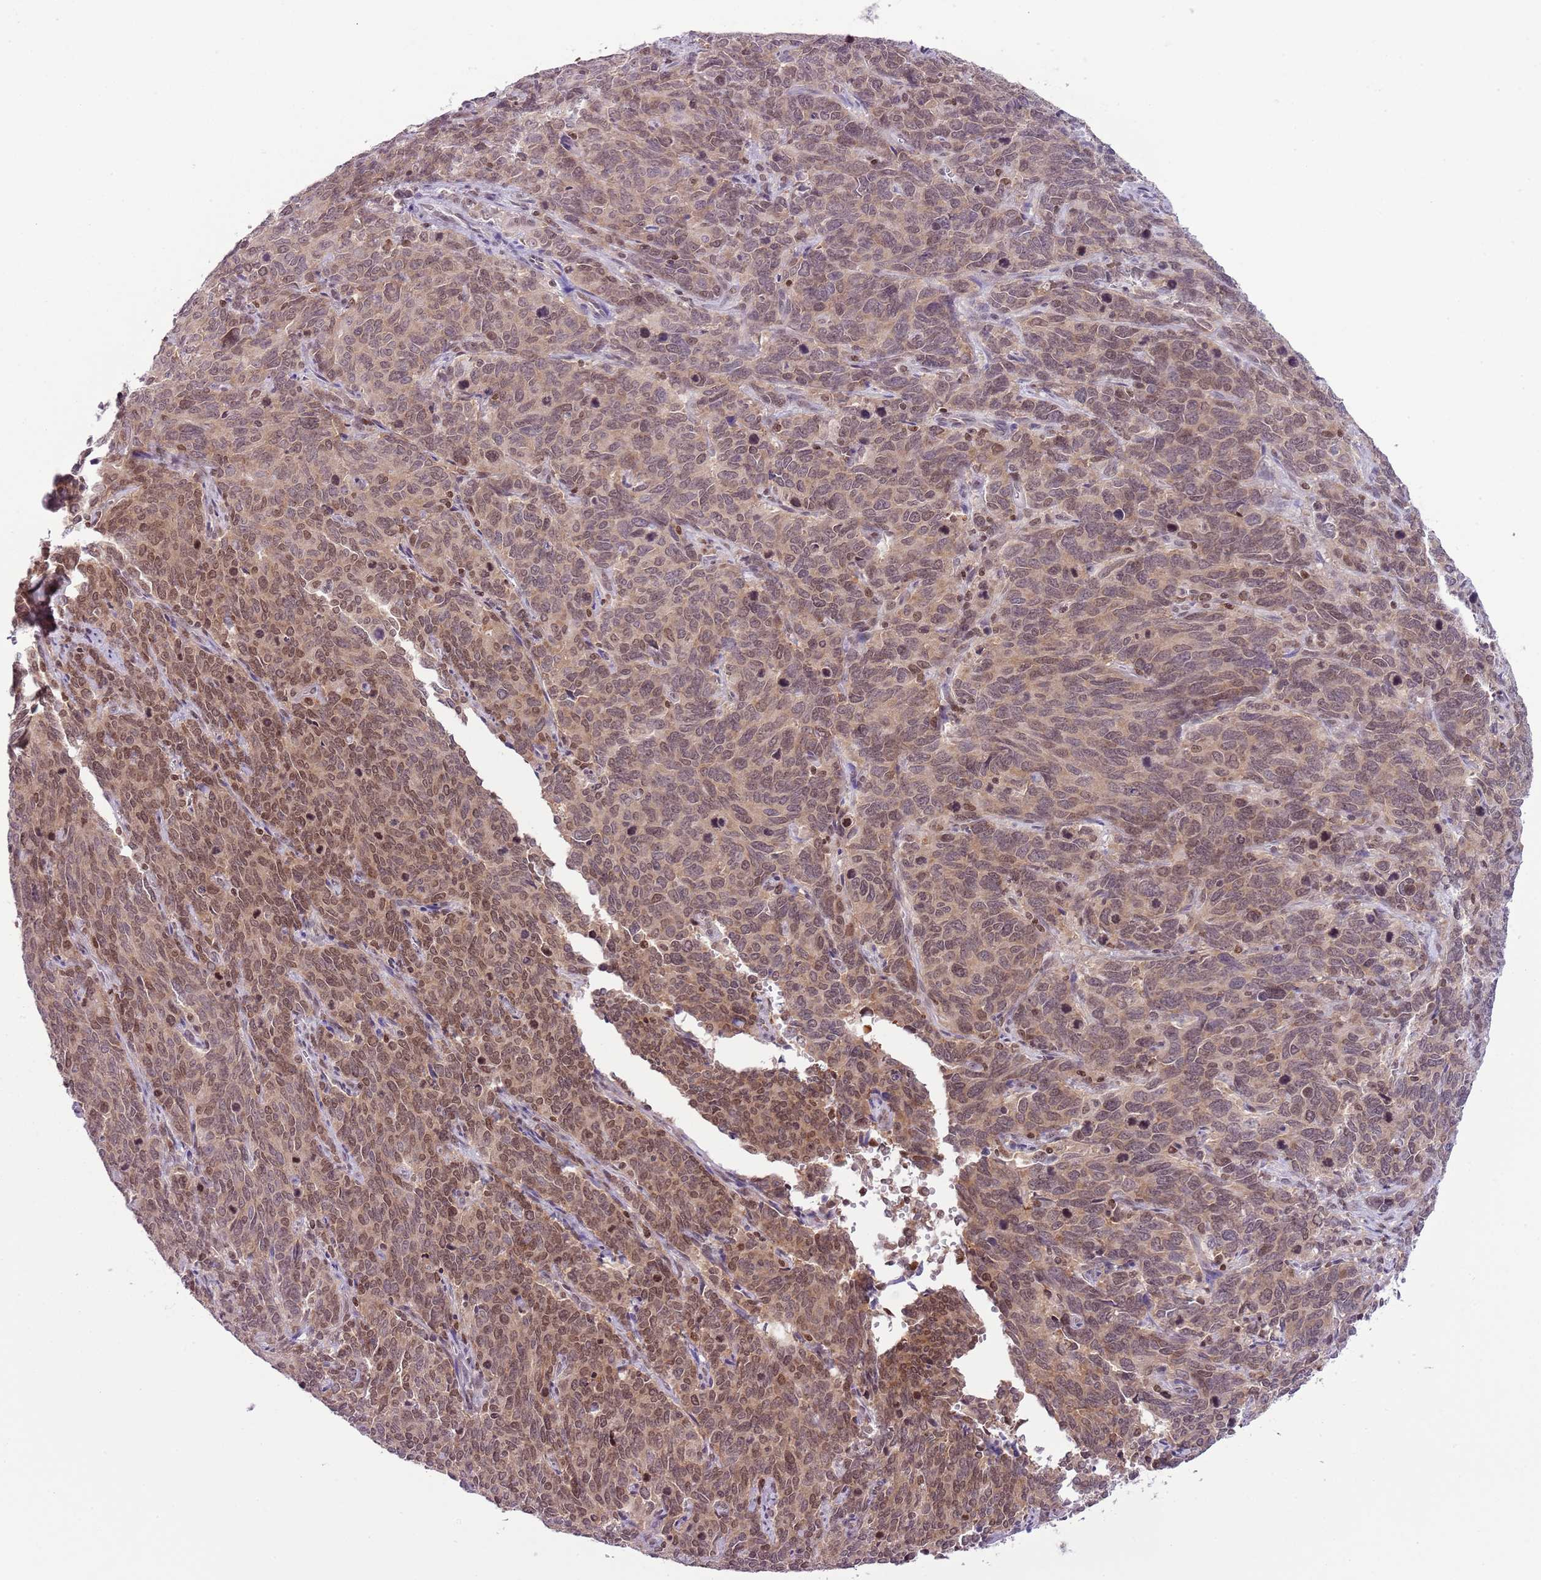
{"staining": {"intensity": "moderate", "quantity": ">75%", "location": "nuclear"}, "tissue": "cervical cancer", "cell_type": "Tumor cells", "image_type": "cancer", "snomed": [{"axis": "morphology", "description": "Squamous cell carcinoma, NOS"}, {"axis": "topography", "description": "Cervix"}], "caption": "DAB (3,3'-diaminobenzidine) immunohistochemical staining of cervical cancer (squamous cell carcinoma) displays moderate nuclear protein positivity in approximately >75% of tumor cells. (brown staining indicates protein expression, while blue staining denotes nuclei).", "gene": "SELENOH", "patient": {"sex": "female", "age": 60}}